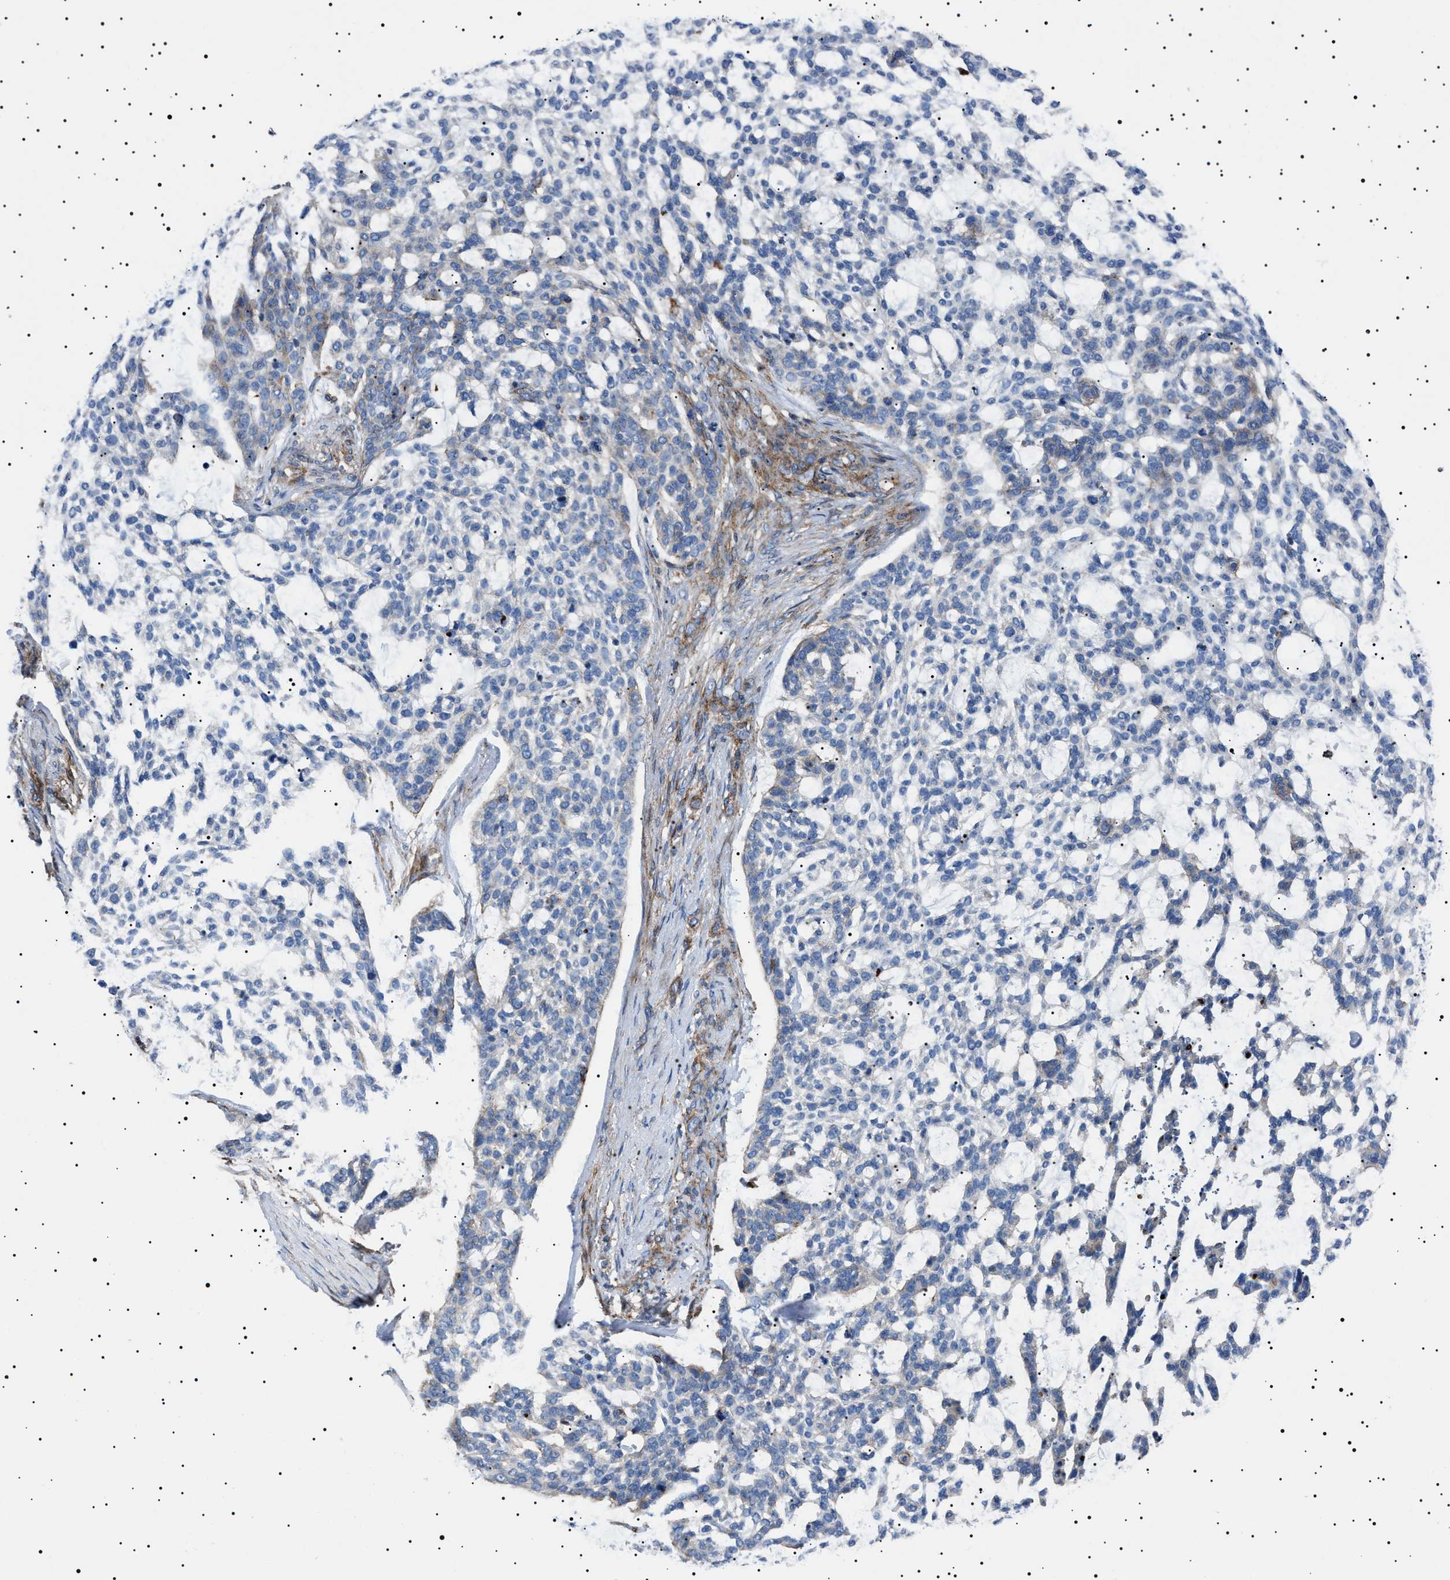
{"staining": {"intensity": "negative", "quantity": "none", "location": "none"}, "tissue": "skin cancer", "cell_type": "Tumor cells", "image_type": "cancer", "snomed": [{"axis": "morphology", "description": "Basal cell carcinoma"}, {"axis": "topography", "description": "Skin"}], "caption": "Tumor cells show no significant protein expression in basal cell carcinoma (skin).", "gene": "NEU1", "patient": {"sex": "female", "age": 64}}